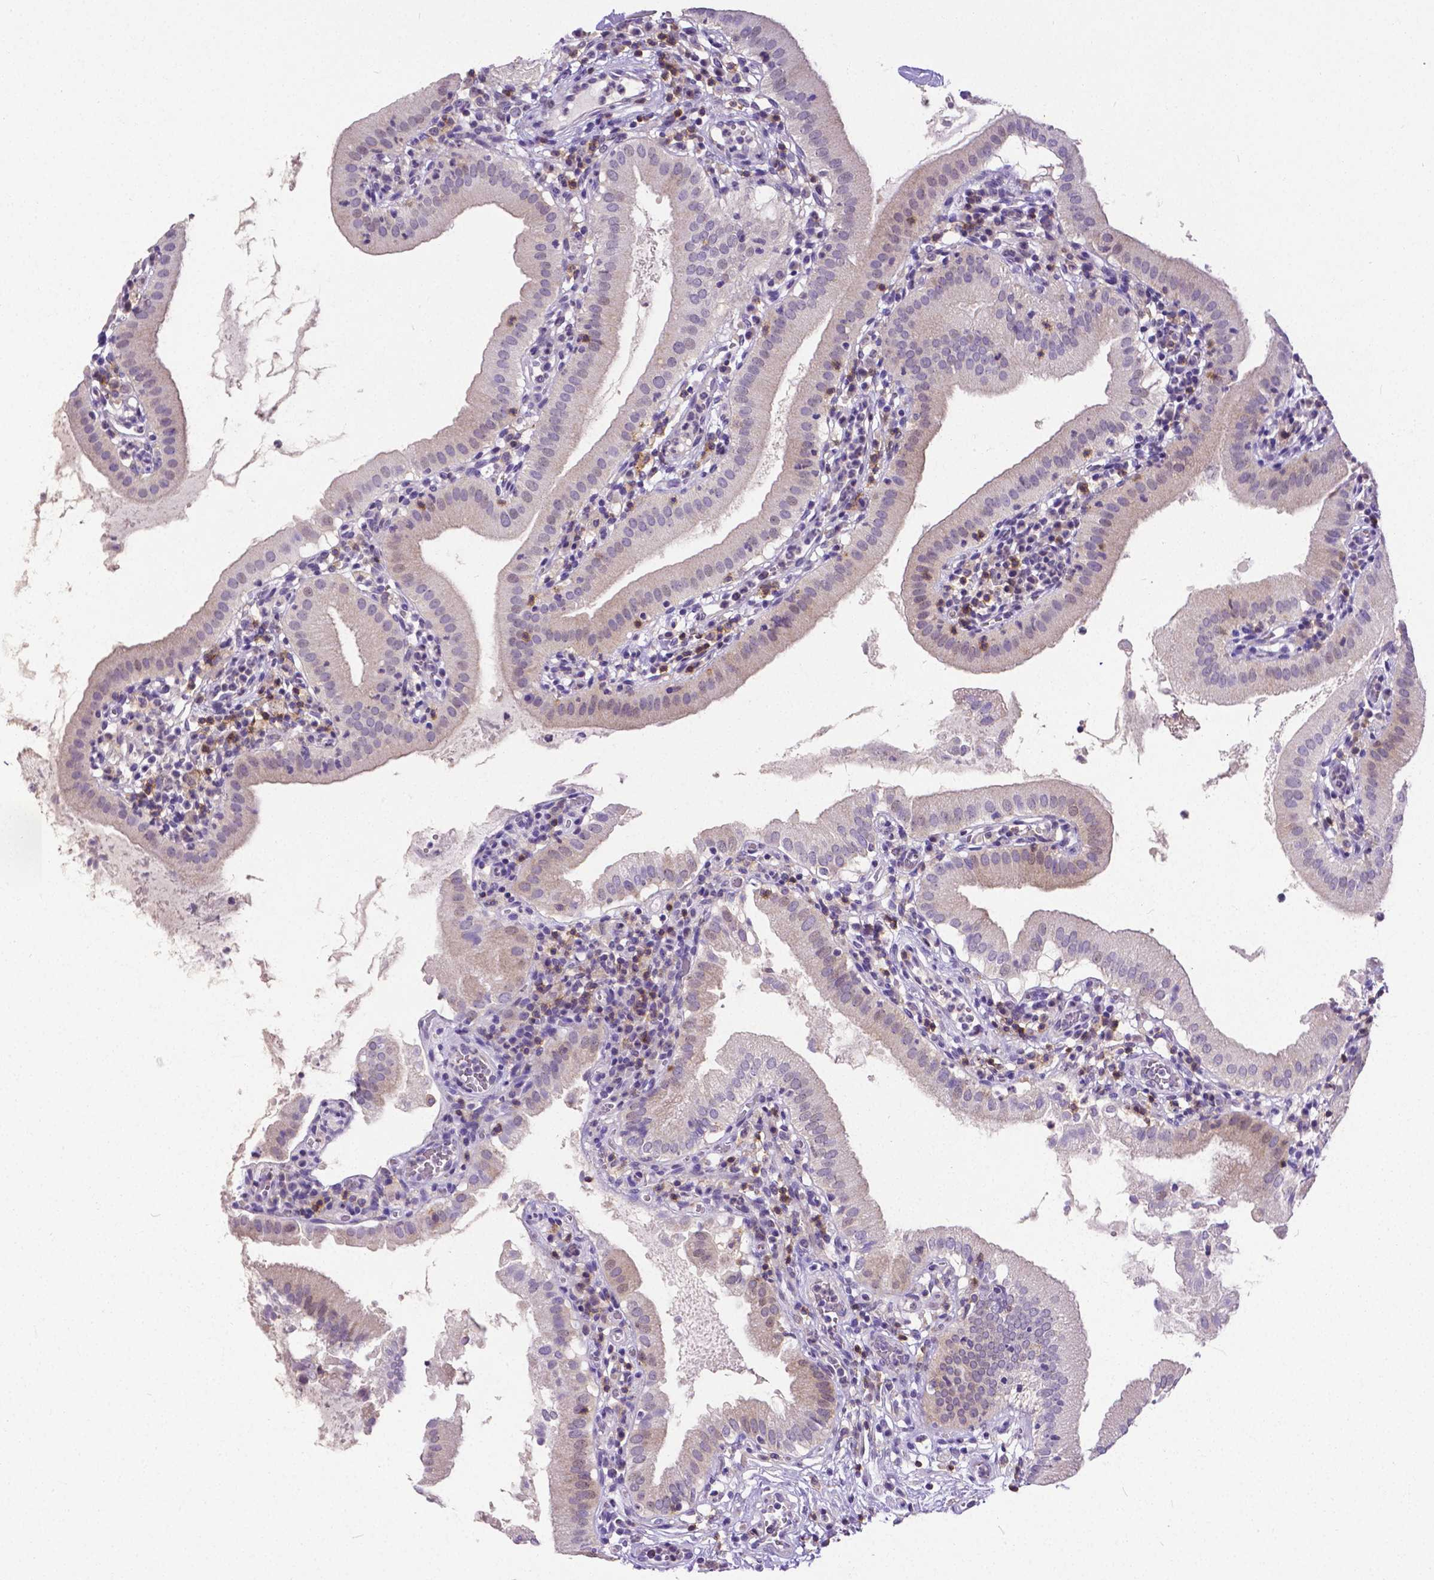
{"staining": {"intensity": "weak", "quantity": "<25%", "location": "cytoplasmic/membranous"}, "tissue": "gallbladder", "cell_type": "Glandular cells", "image_type": "normal", "snomed": [{"axis": "morphology", "description": "Normal tissue, NOS"}, {"axis": "topography", "description": "Gallbladder"}], "caption": "Micrograph shows no protein staining in glandular cells of unremarkable gallbladder.", "gene": "CD4", "patient": {"sex": "female", "age": 65}}